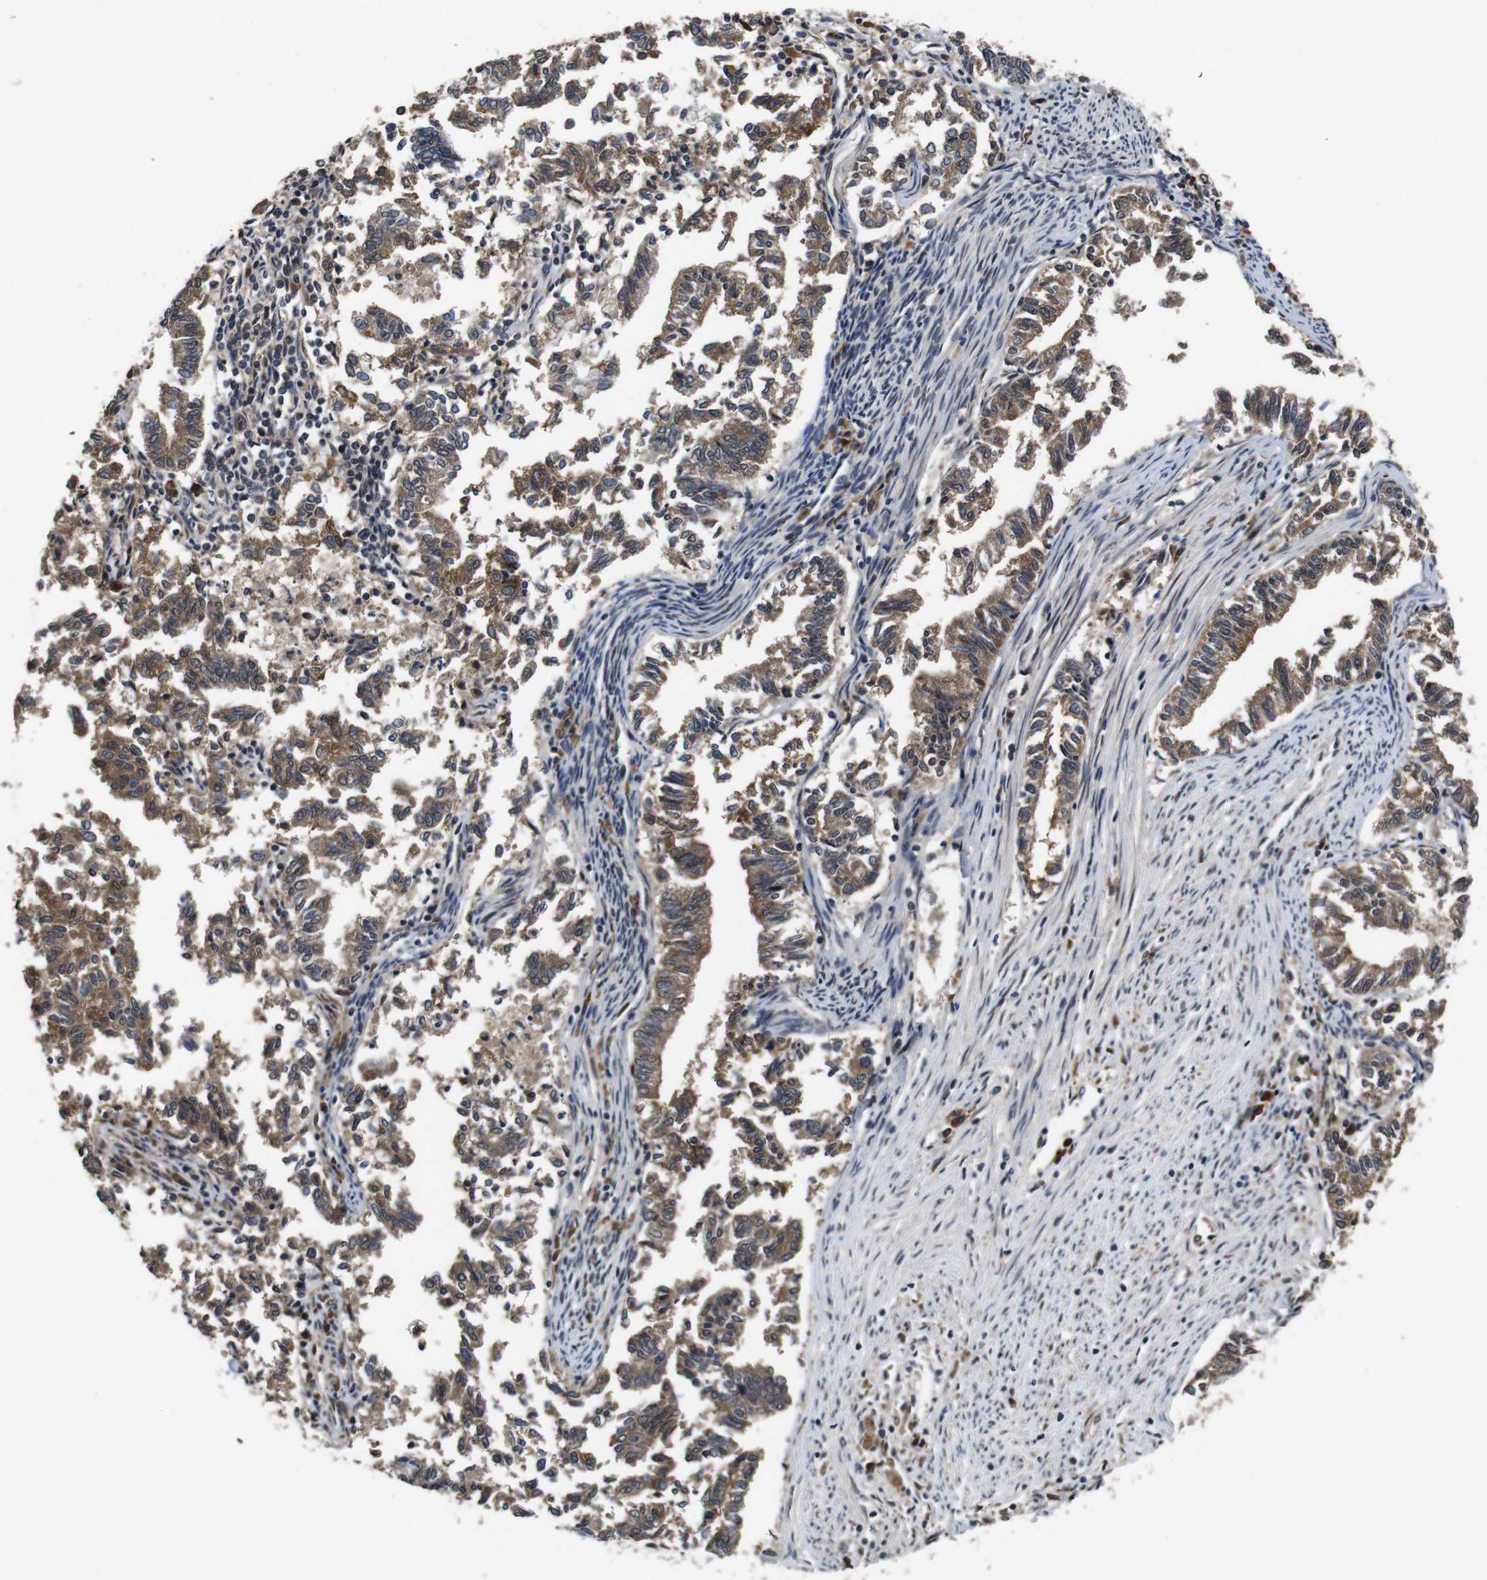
{"staining": {"intensity": "moderate", "quantity": ">75%", "location": "cytoplasmic/membranous"}, "tissue": "endometrial cancer", "cell_type": "Tumor cells", "image_type": "cancer", "snomed": [{"axis": "morphology", "description": "Necrosis, NOS"}, {"axis": "morphology", "description": "Adenocarcinoma, NOS"}, {"axis": "topography", "description": "Endometrium"}], "caption": "High-magnification brightfield microscopy of endometrial adenocarcinoma stained with DAB (3,3'-diaminobenzidine) (brown) and counterstained with hematoxylin (blue). tumor cells exhibit moderate cytoplasmic/membranous positivity is present in about>75% of cells. (DAB (3,3'-diaminobenzidine) = brown stain, brightfield microscopy at high magnification).", "gene": "ZBTB46", "patient": {"sex": "female", "age": 79}}